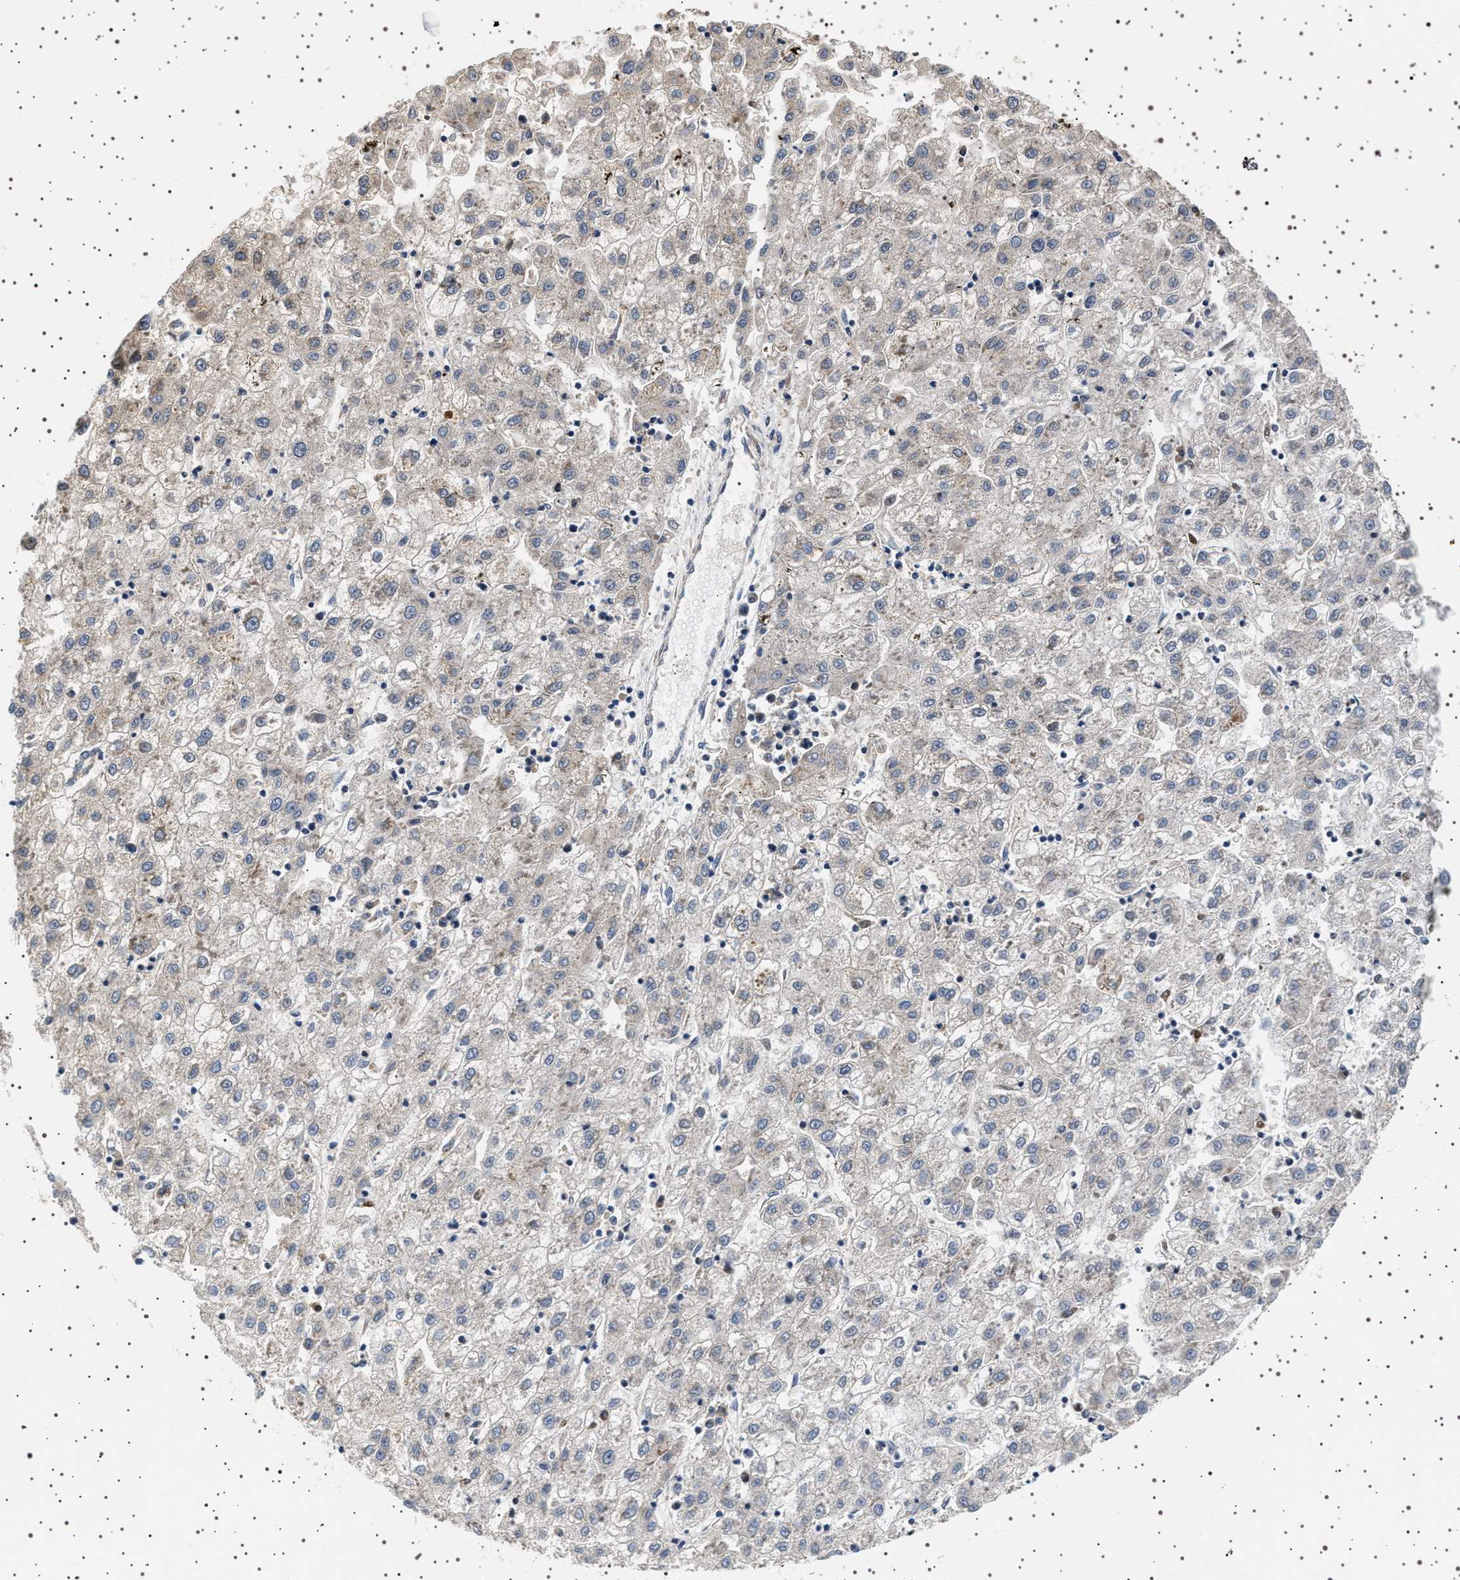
{"staining": {"intensity": "negative", "quantity": "none", "location": "none"}, "tissue": "liver cancer", "cell_type": "Tumor cells", "image_type": "cancer", "snomed": [{"axis": "morphology", "description": "Carcinoma, Hepatocellular, NOS"}, {"axis": "topography", "description": "Liver"}], "caption": "Tumor cells are negative for brown protein staining in liver cancer (hepatocellular carcinoma). (DAB (3,3'-diaminobenzidine) IHC, high magnification).", "gene": "BAG3", "patient": {"sex": "male", "age": 72}}